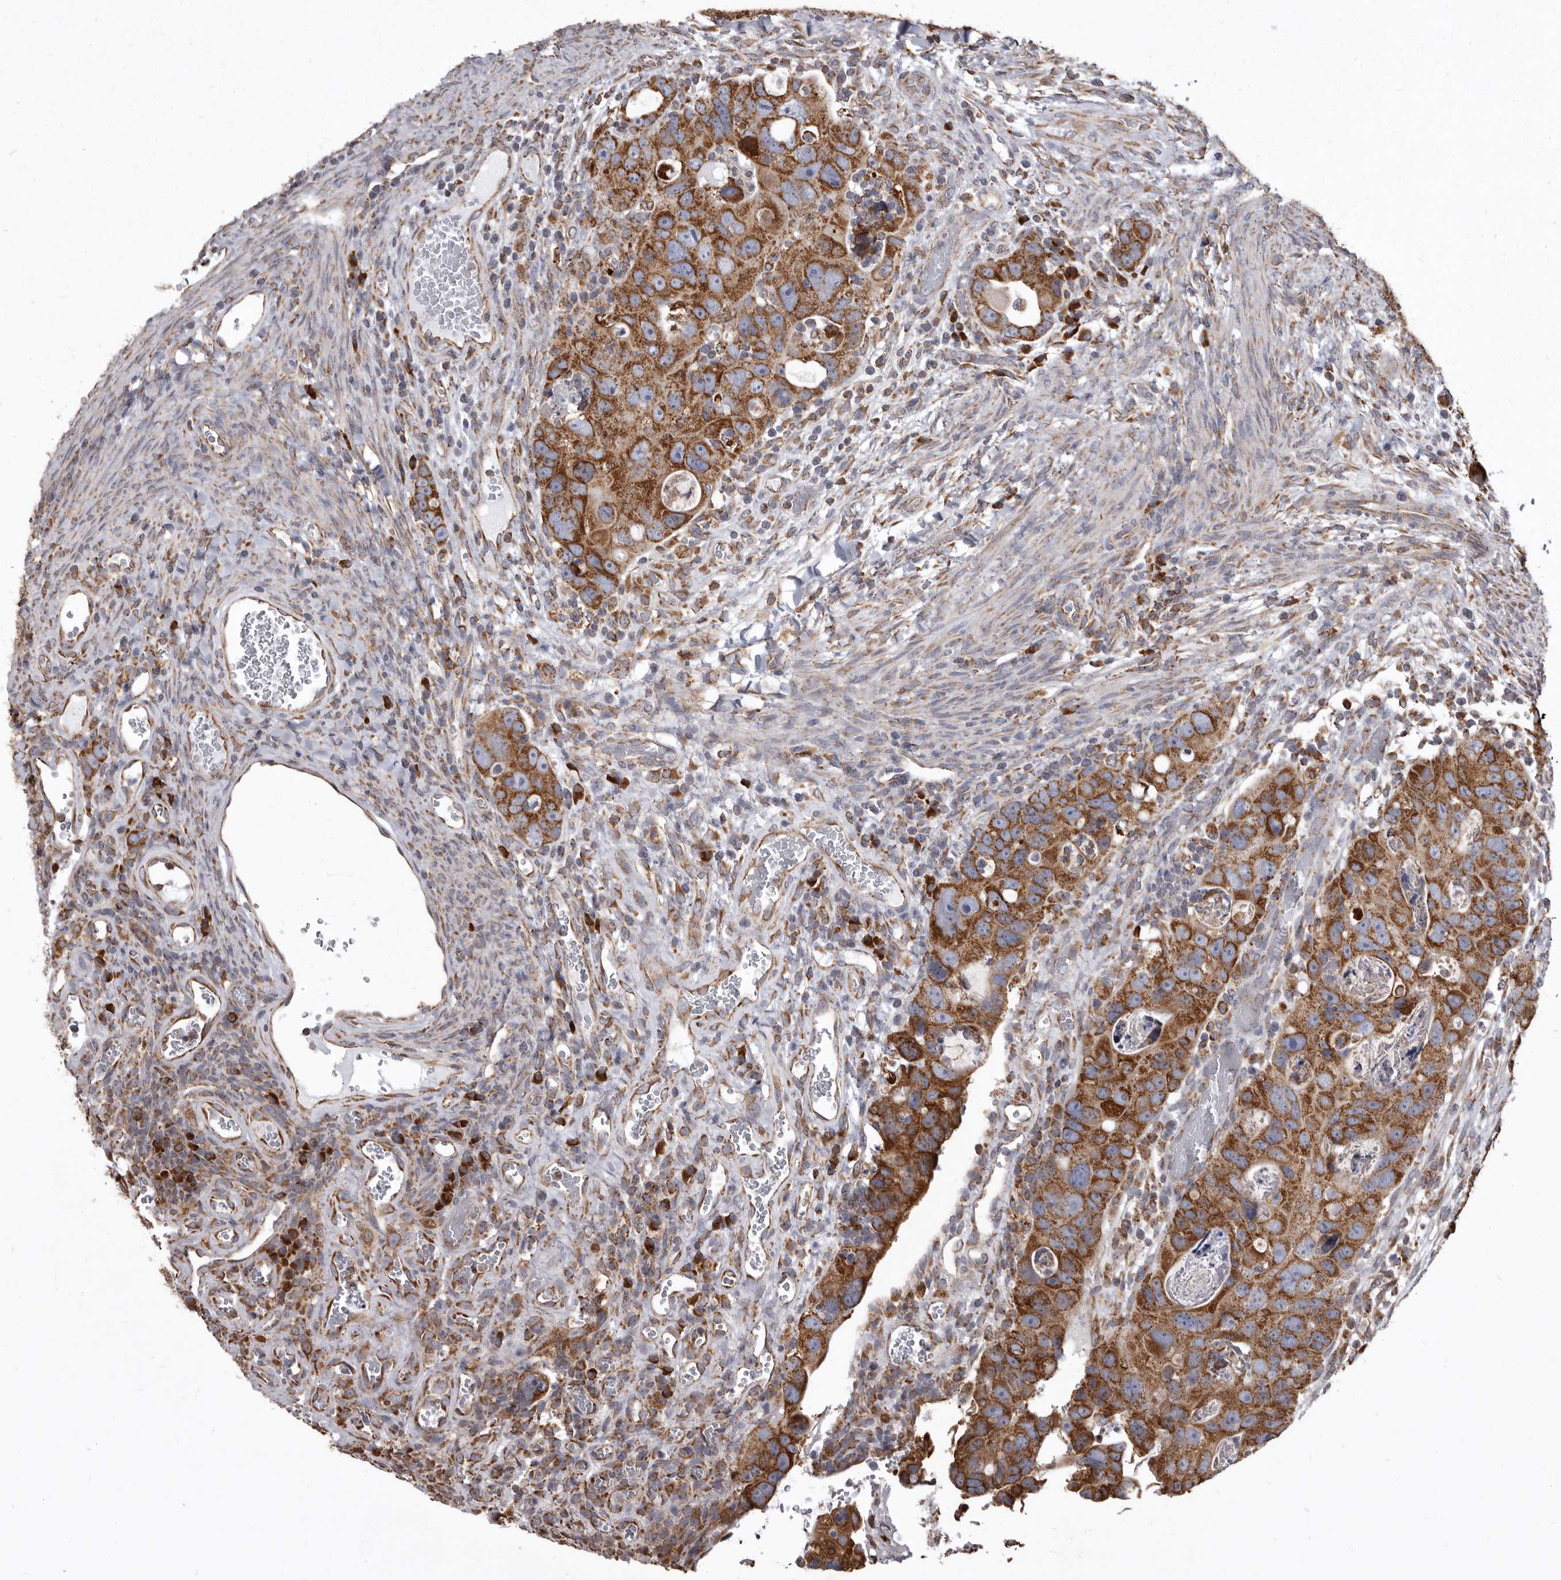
{"staining": {"intensity": "strong", "quantity": ">75%", "location": "cytoplasmic/membranous"}, "tissue": "colorectal cancer", "cell_type": "Tumor cells", "image_type": "cancer", "snomed": [{"axis": "morphology", "description": "Adenocarcinoma, NOS"}, {"axis": "topography", "description": "Rectum"}], "caption": "Tumor cells reveal strong cytoplasmic/membranous positivity in about >75% of cells in colorectal cancer. Ihc stains the protein in brown and the nuclei are stained blue.", "gene": "CDK5RAP3", "patient": {"sex": "male", "age": 59}}